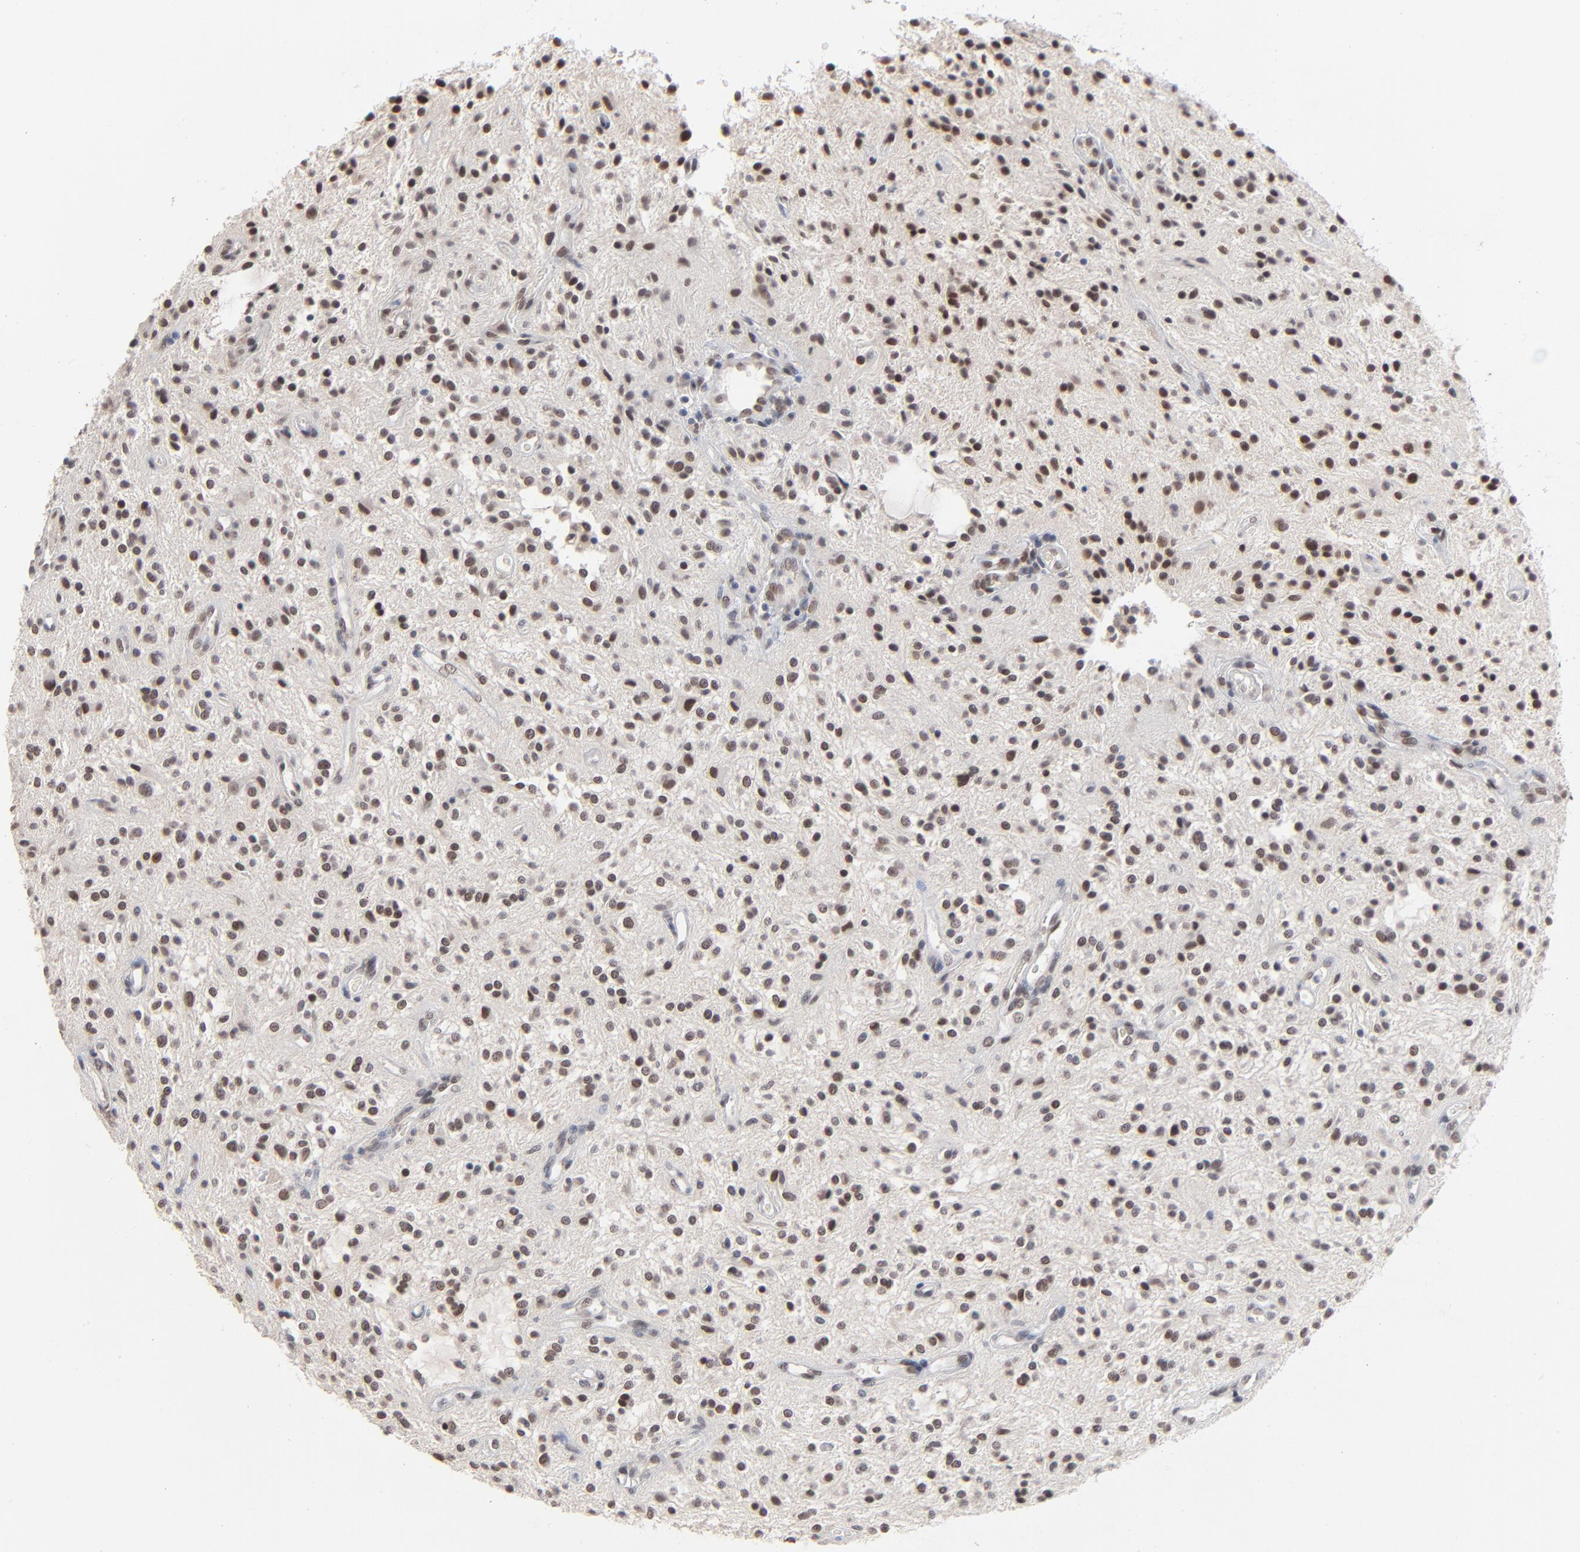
{"staining": {"intensity": "moderate", "quantity": ">75%", "location": "nuclear"}, "tissue": "glioma", "cell_type": "Tumor cells", "image_type": "cancer", "snomed": [{"axis": "morphology", "description": "Glioma, malignant, NOS"}, {"axis": "topography", "description": "Cerebellum"}], "caption": "Immunohistochemical staining of human glioma (malignant) displays medium levels of moderate nuclear positivity in approximately >75% of tumor cells.", "gene": "MBIP", "patient": {"sex": "female", "age": 10}}